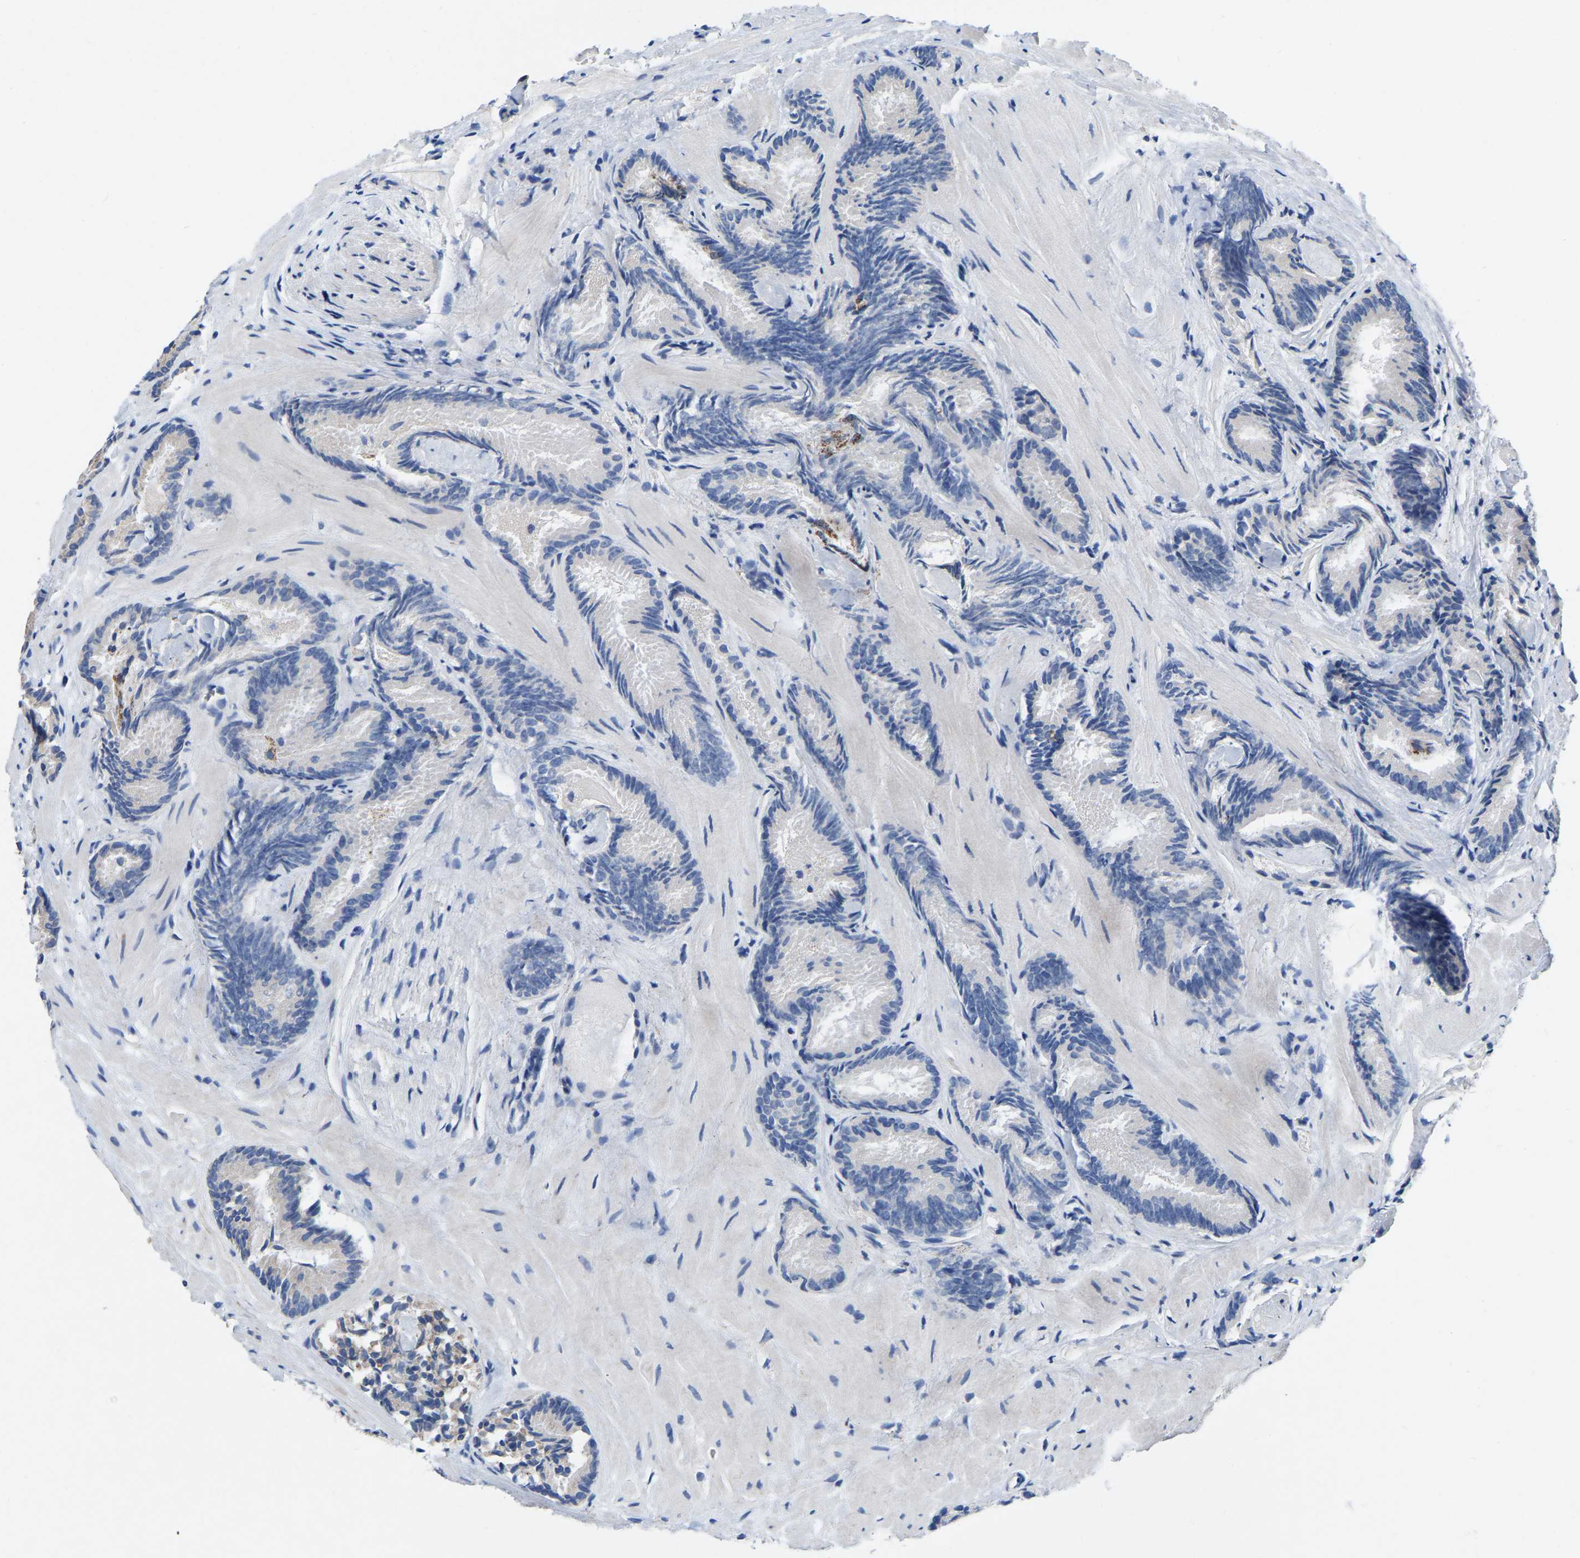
{"staining": {"intensity": "negative", "quantity": "none", "location": "none"}, "tissue": "prostate cancer", "cell_type": "Tumor cells", "image_type": "cancer", "snomed": [{"axis": "morphology", "description": "Adenocarcinoma, Low grade"}, {"axis": "topography", "description": "Prostate"}], "caption": "Immunohistochemistry micrograph of human prostate cancer (low-grade adenocarcinoma) stained for a protein (brown), which exhibits no staining in tumor cells.", "gene": "BCL10", "patient": {"sex": "male", "age": 51}}